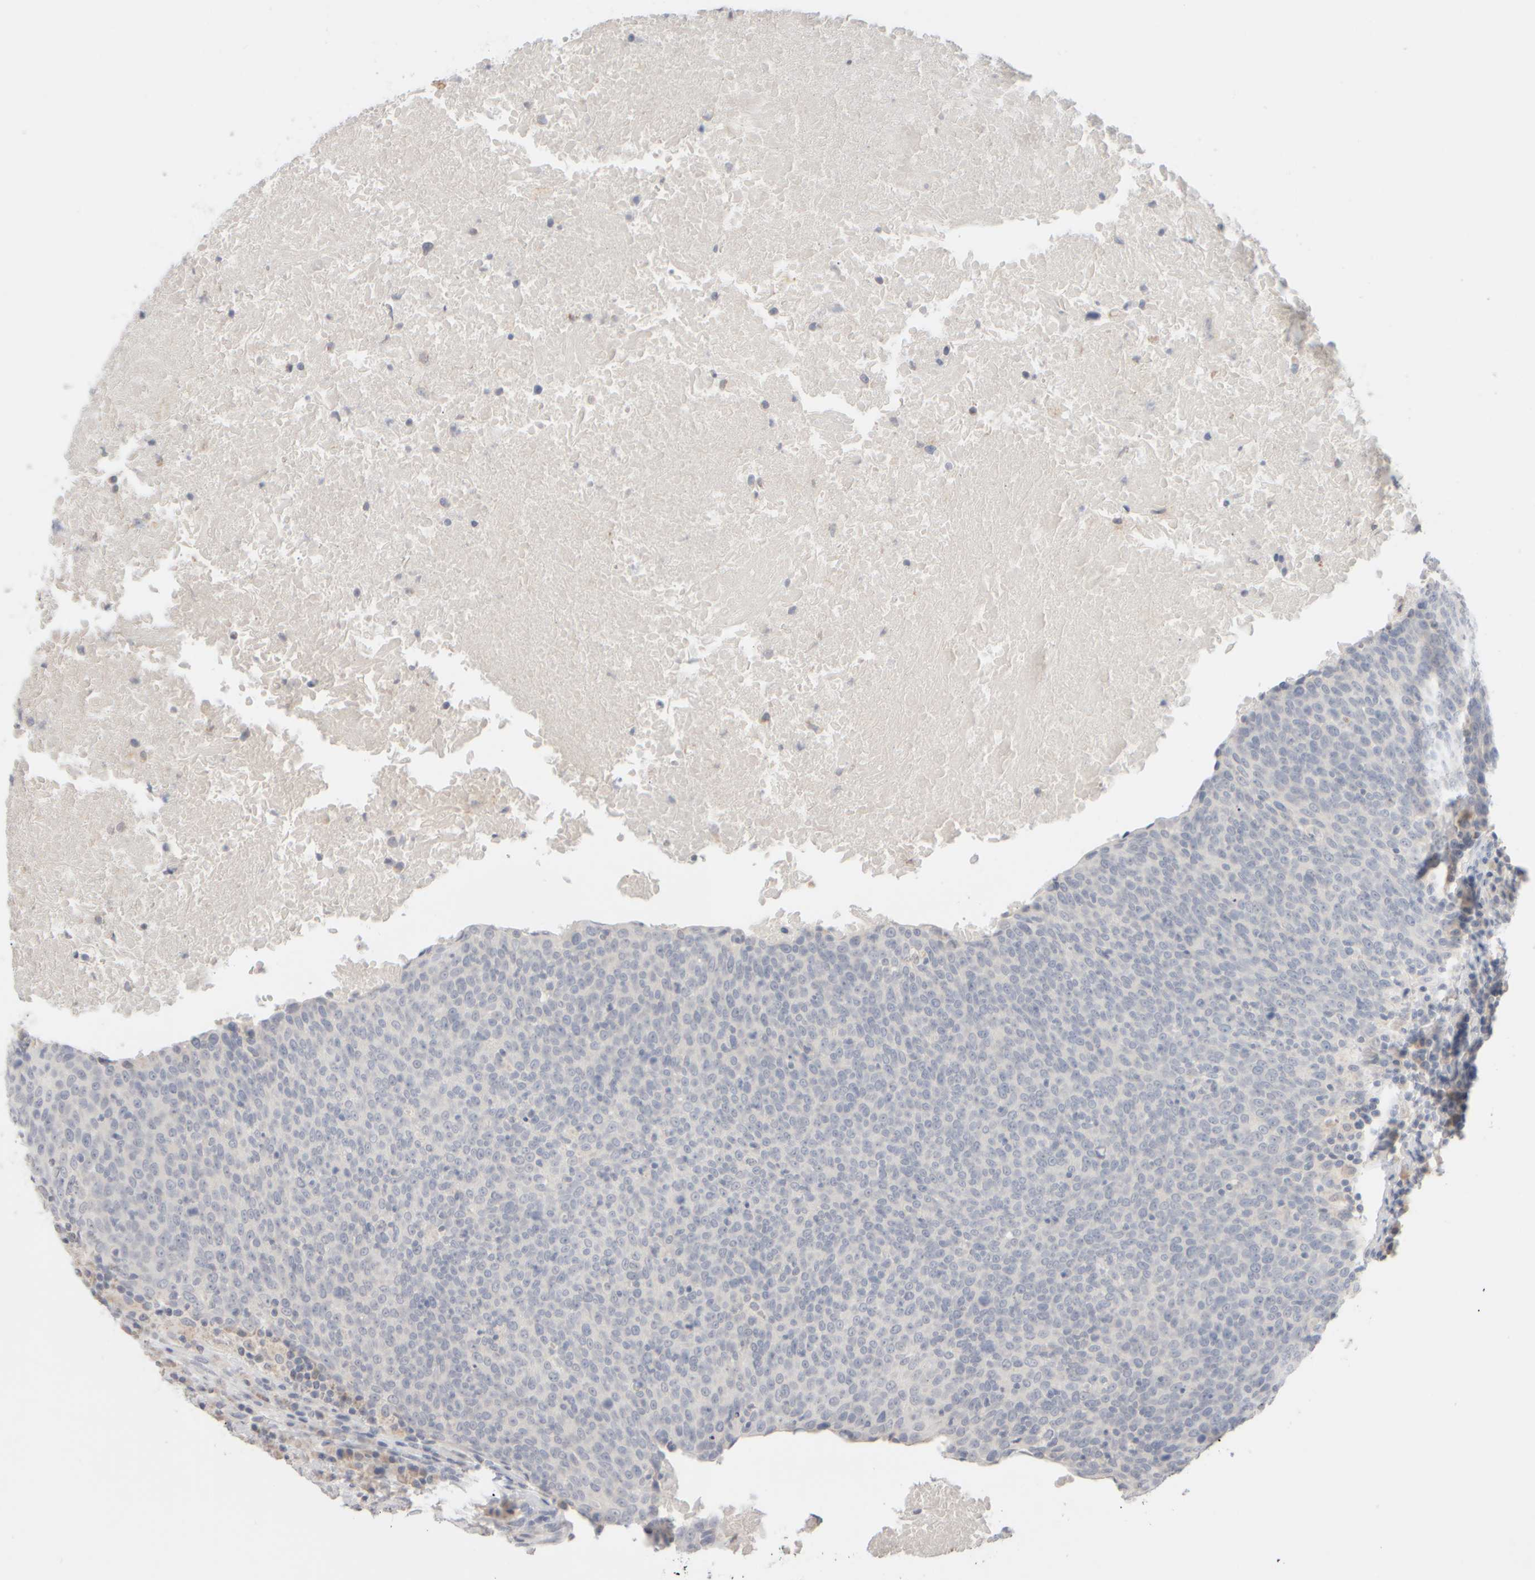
{"staining": {"intensity": "negative", "quantity": "none", "location": "none"}, "tissue": "head and neck cancer", "cell_type": "Tumor cells", "image_type": "cancer", "snomed": [{"axis": "morphology", "description": "Squamous cell carcinoma, NOS"}, {"axis": "morphology", "description": "Squamous cell carcinoma, metastatic, NOS"}, {"axis": "topography", "description": "Lymph node"}, {"axis": "topography", "description": "Head-Neck"}], "caption": "Head and neck squamous cell carcinoma was stained to show a protein in brown. There is no significant staining in tumor cells.", "gene": "ZNF112", "patient": {"sex": "male", "age": 62}}